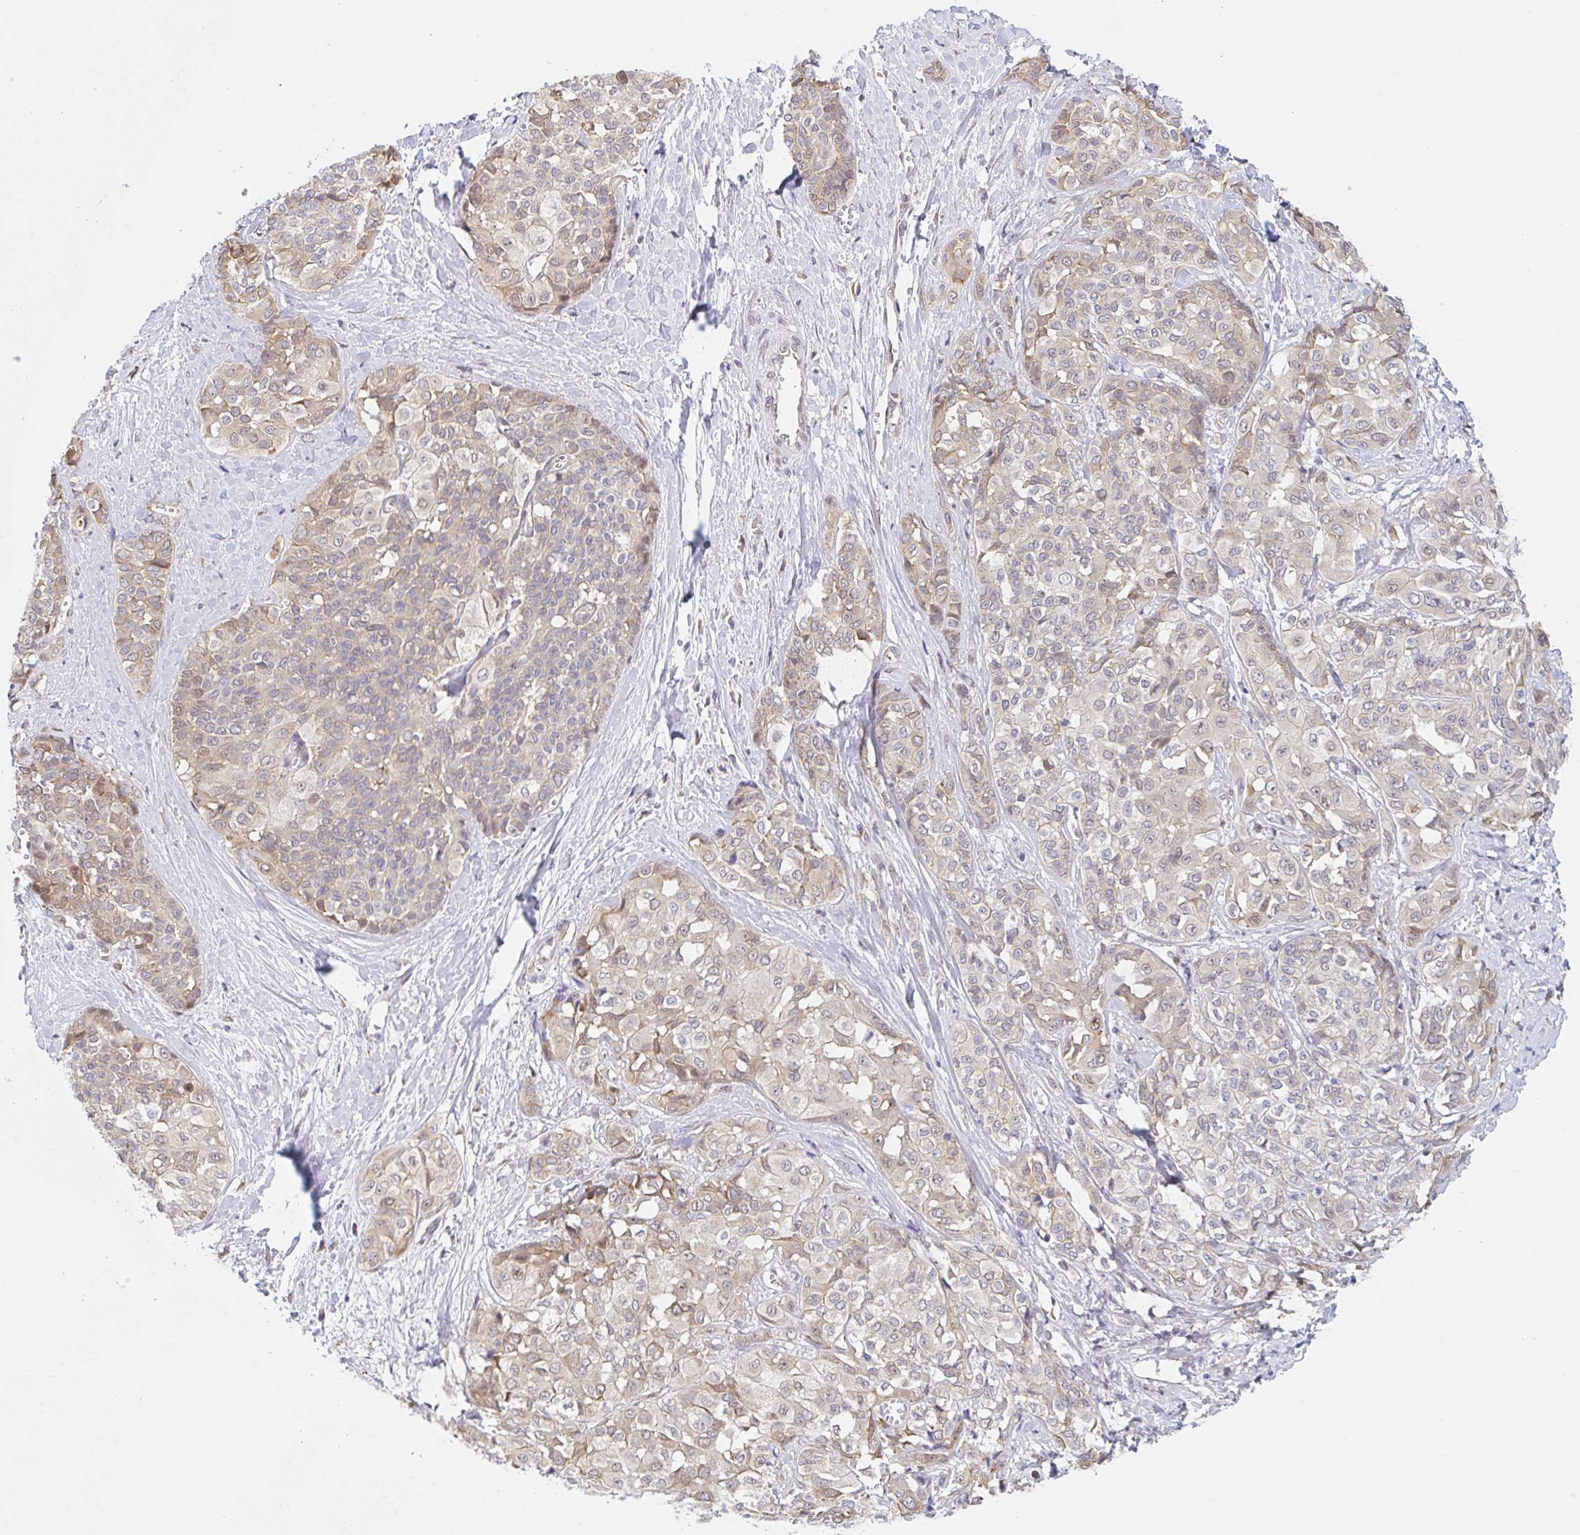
{"staining": {"intensity": "weak", "quantity": ">75%", "location": "cytoplasmic/membranous"}, "tissue": "liver cancer", "cell_type": "Tumor cells", "image_type": "cancer", "snomed": [{"axis": "morphology", "description": "Cholangiocarcinoma"}, {"axis": "topography", "description": "Liver"}], "caption": "Liver cancer (cholangiocarcinoma) stained with a brown dye displays weak cytoplasmic/membranous positive staining in approximately >75% of tumor cells.", "gene": "TBPL2", "patient": {"sex": "female", "age": 77}}